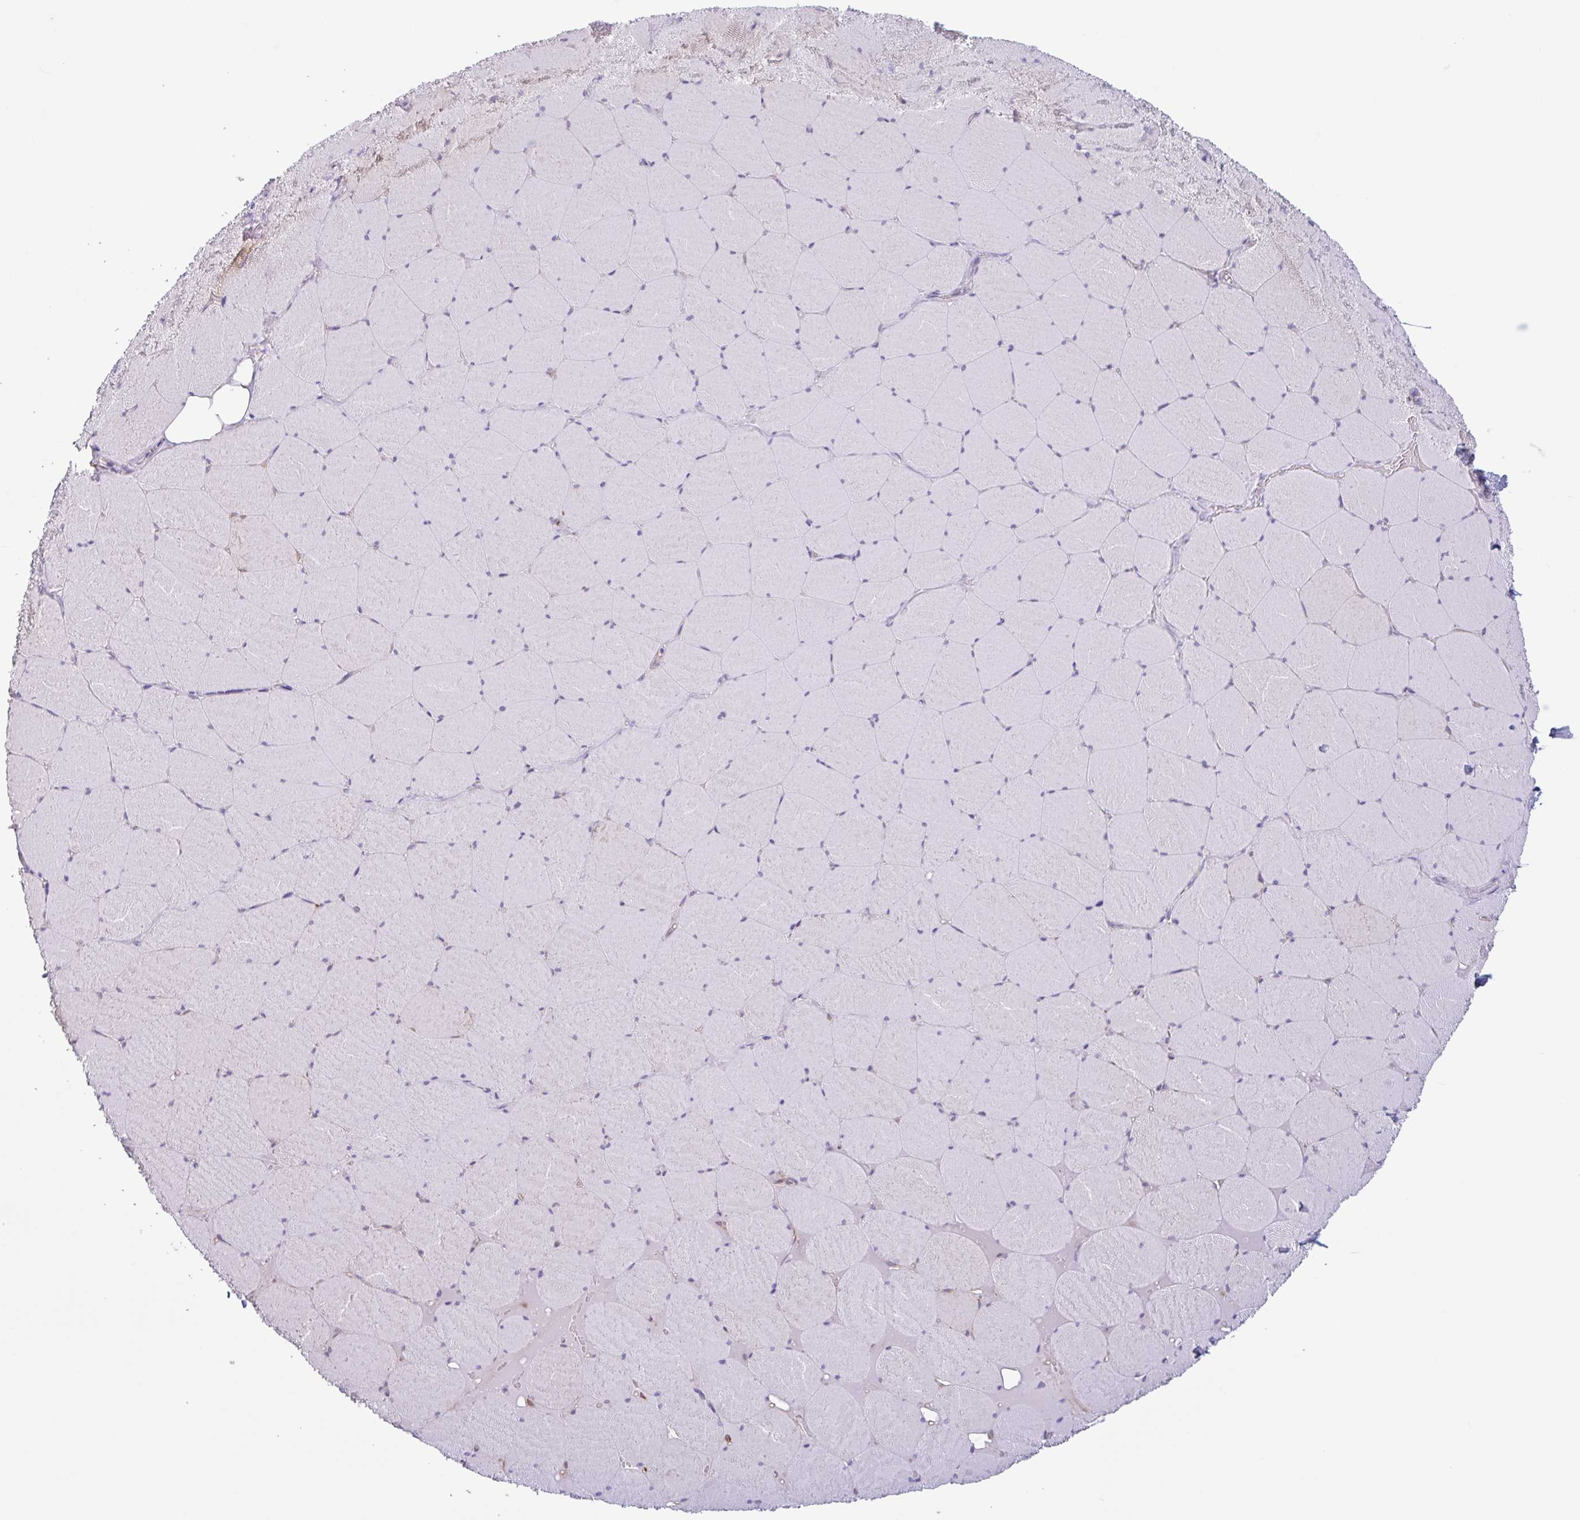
{"staining": {"intensity": "negative", "quantity": "none", "location": "none"}, "tissue": "skeletal muscle", "cell_type": "Myocytes", "image_type": "normal", "snomed": [{"axis": "morphology", "description": "Normal tissue, NOS"}, {"axis": "topography", "description": "Skeletal muscle"}, {"axis": "topography", "description": "Head-Neck"}], "caption": "The image reveals no staining of myocytes in unremarkable skeletal muscle.", "gene": "MYH10", "patient": {"sex": "male", "age": 66}}